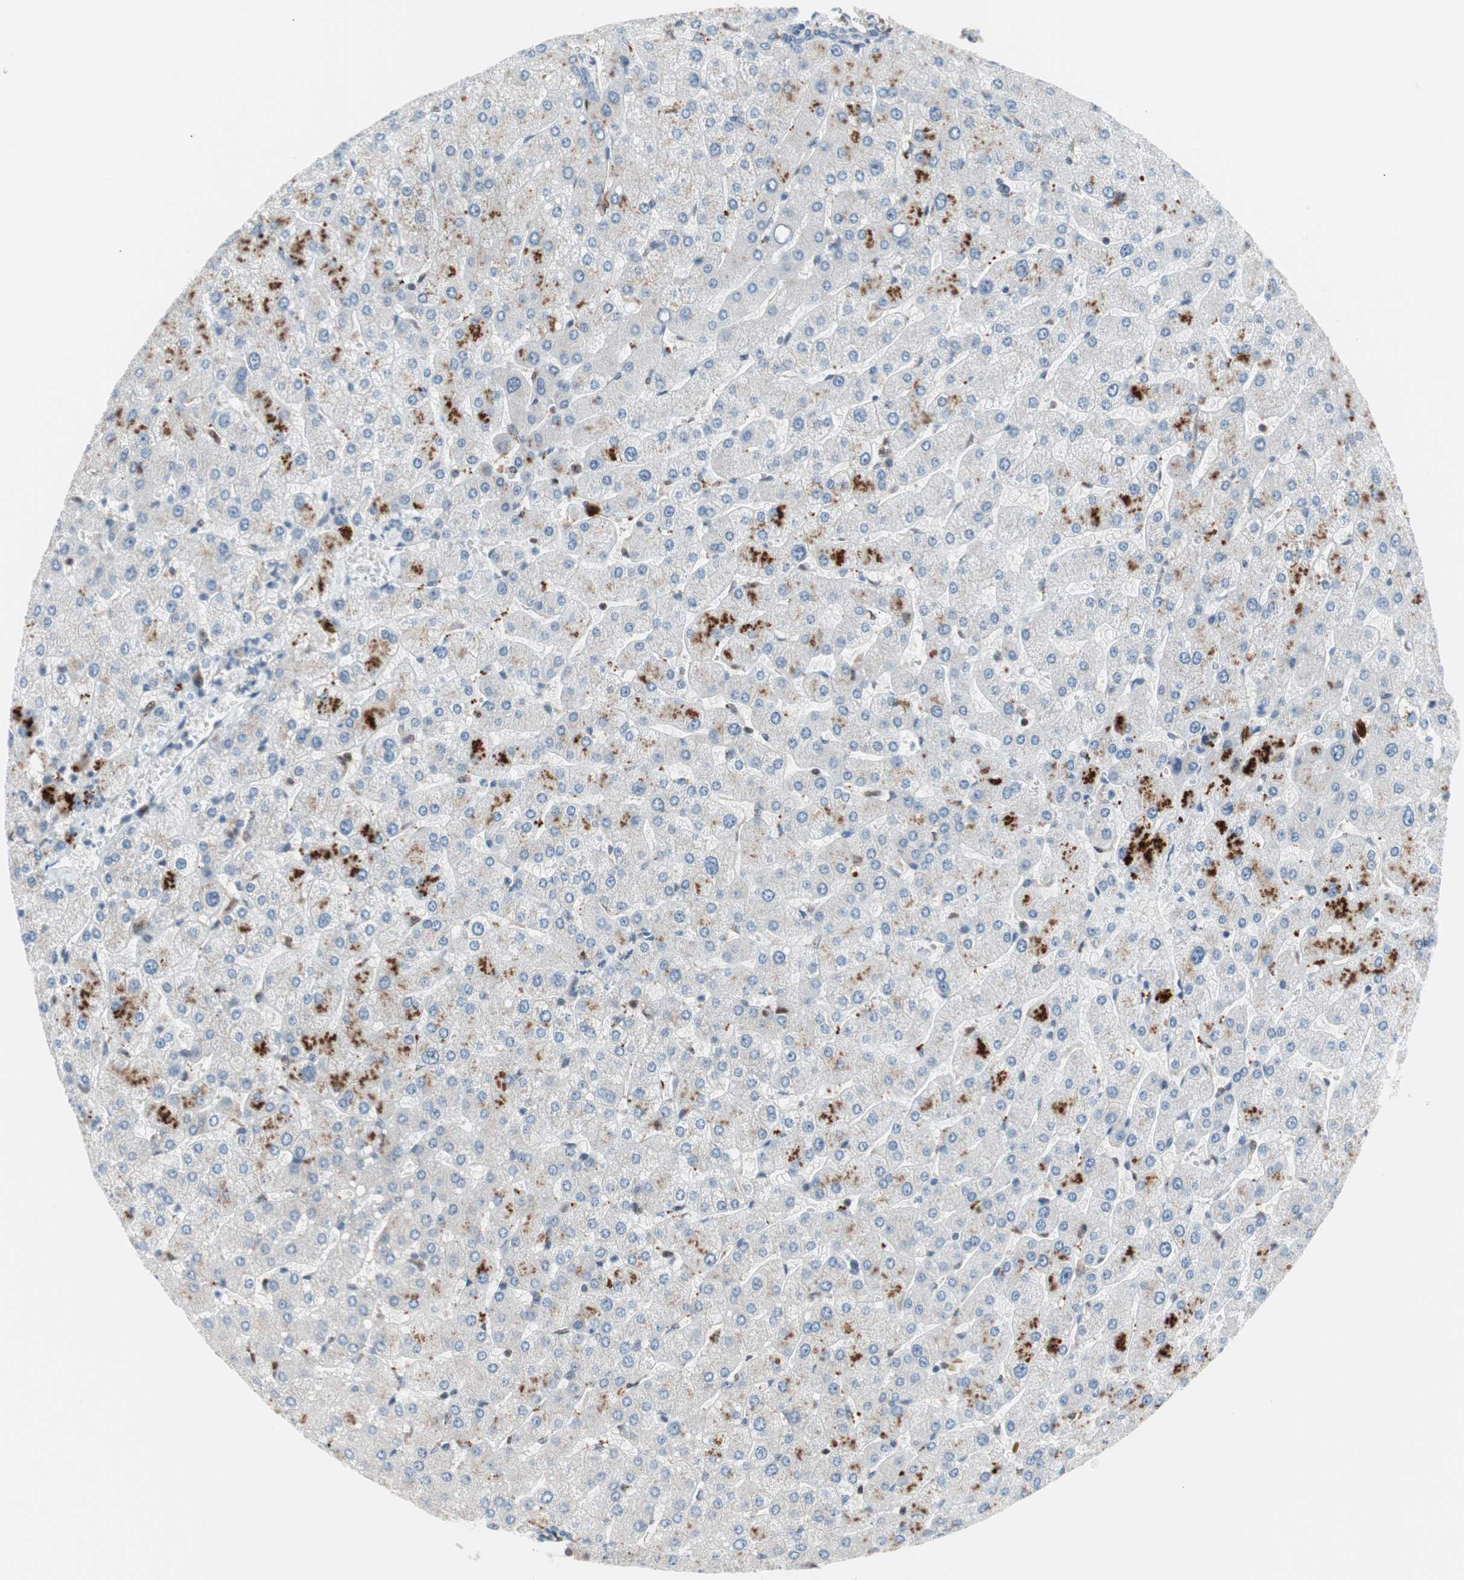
{"staining": {"intensity": "negative", "quantity": "none", "location": "none"}, "tissue": "liver", "cell_type": "Cholangiocytes", "image_type": "normal", "snomed": [{"axis": "morphology", "description": "Normal tissue, NOS"}, {"axis": "topography", "description": "Liver"}], "caption": "Protein analysis of normal liver exhibits no significant staining in cholangiocytes.", "gene": "RGS10", "patient": {"sex": "male", "age": 55}}